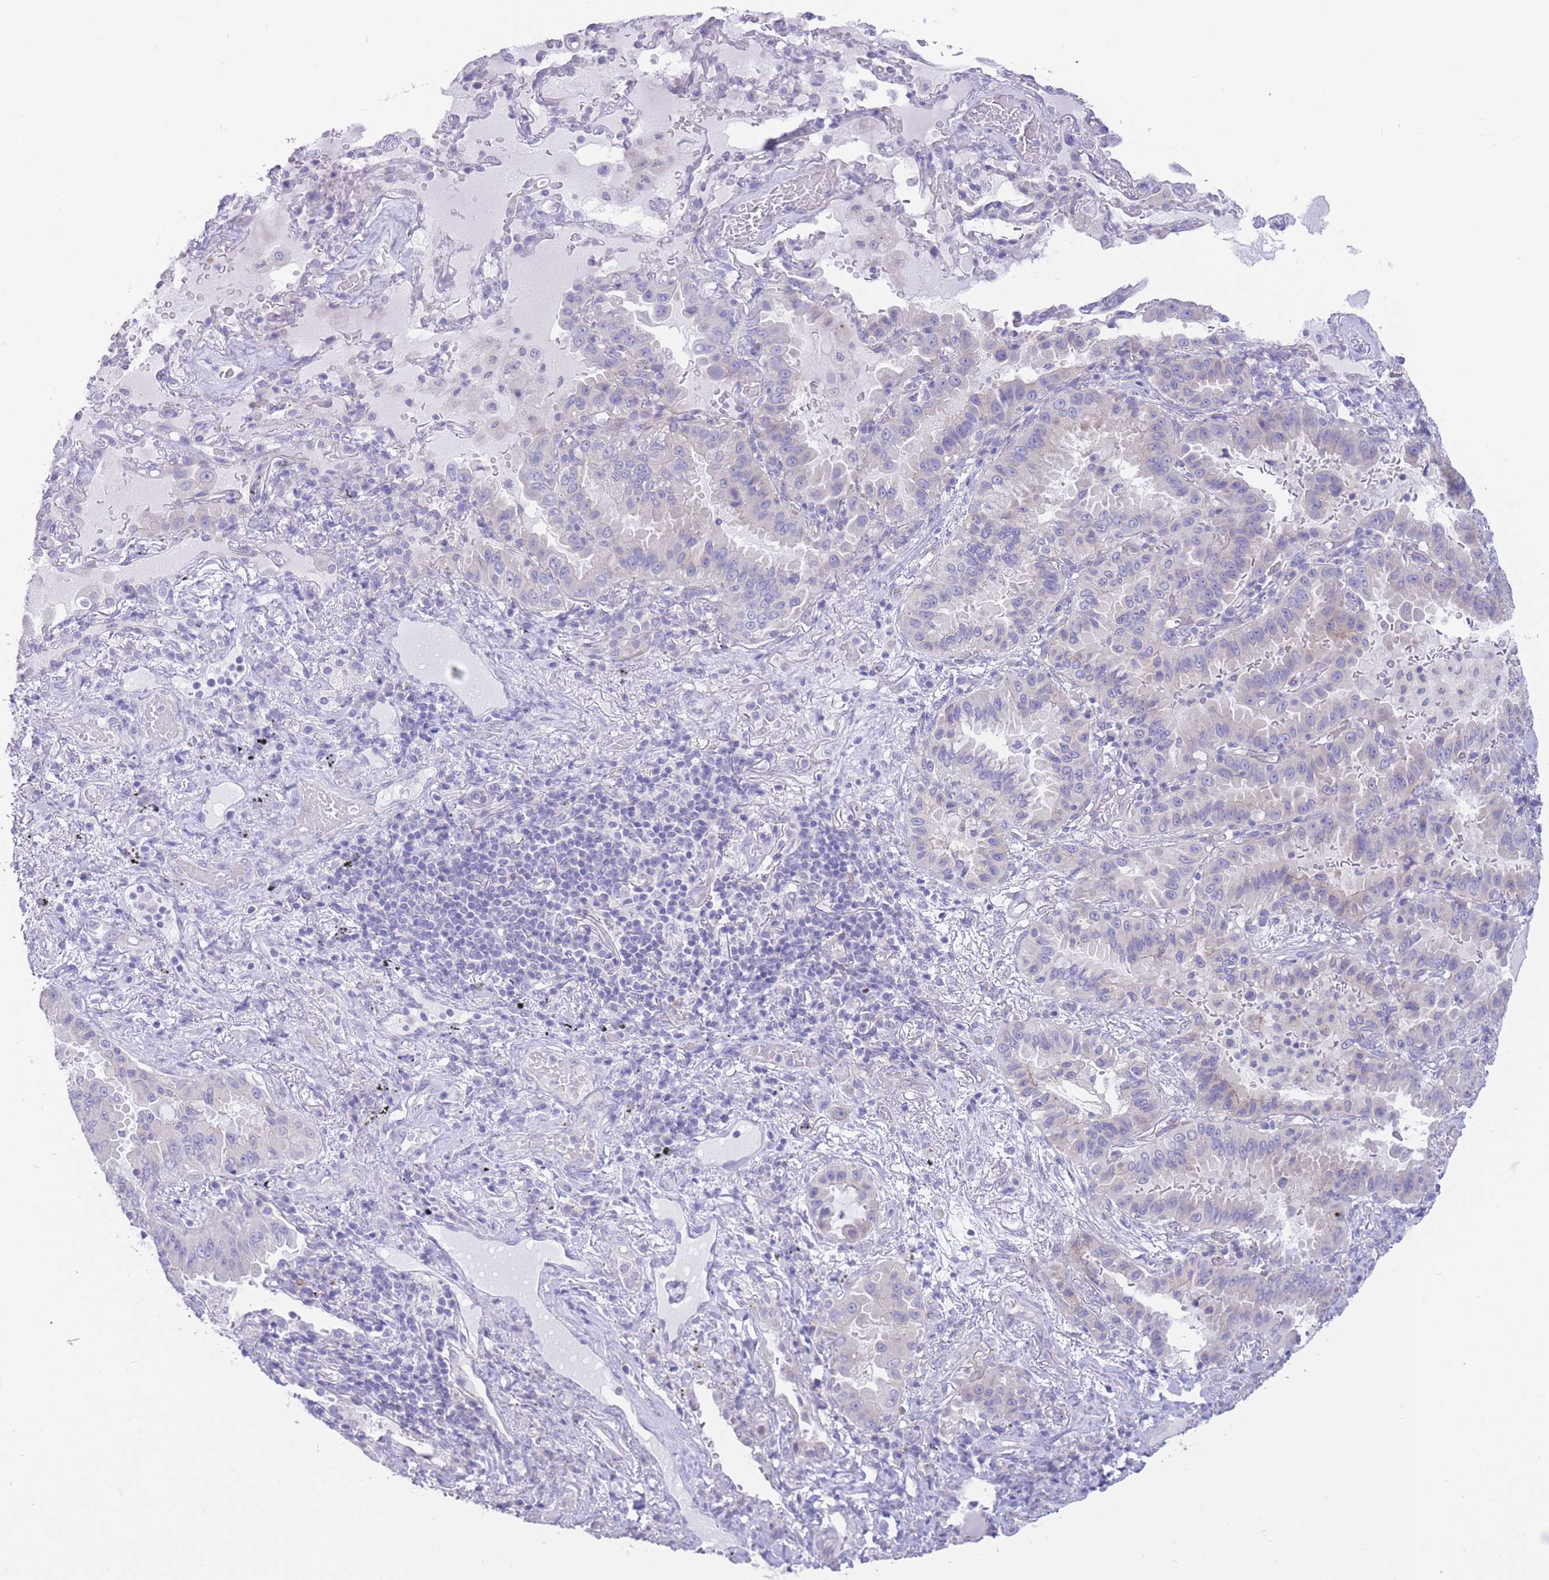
{"staining": {"intensity": "negative", "quantity": "none", "location": "none"}, "tissue": "lung cancer", "cell_type": "Tumor cells", "image_type": "cancer", "snomed": [{"axis": "morphology", "description": "Squamous cell carcinoma, NOS"}, {"axis": "topography", "description": "Lung"}], "caption": "This is a micrograph of IHC staining of squamous cell carcinoma (lung), which shows no staining in tumor cells.", "gene": "ALS2CL", "patient": {"sex": "male", "age": 74}}